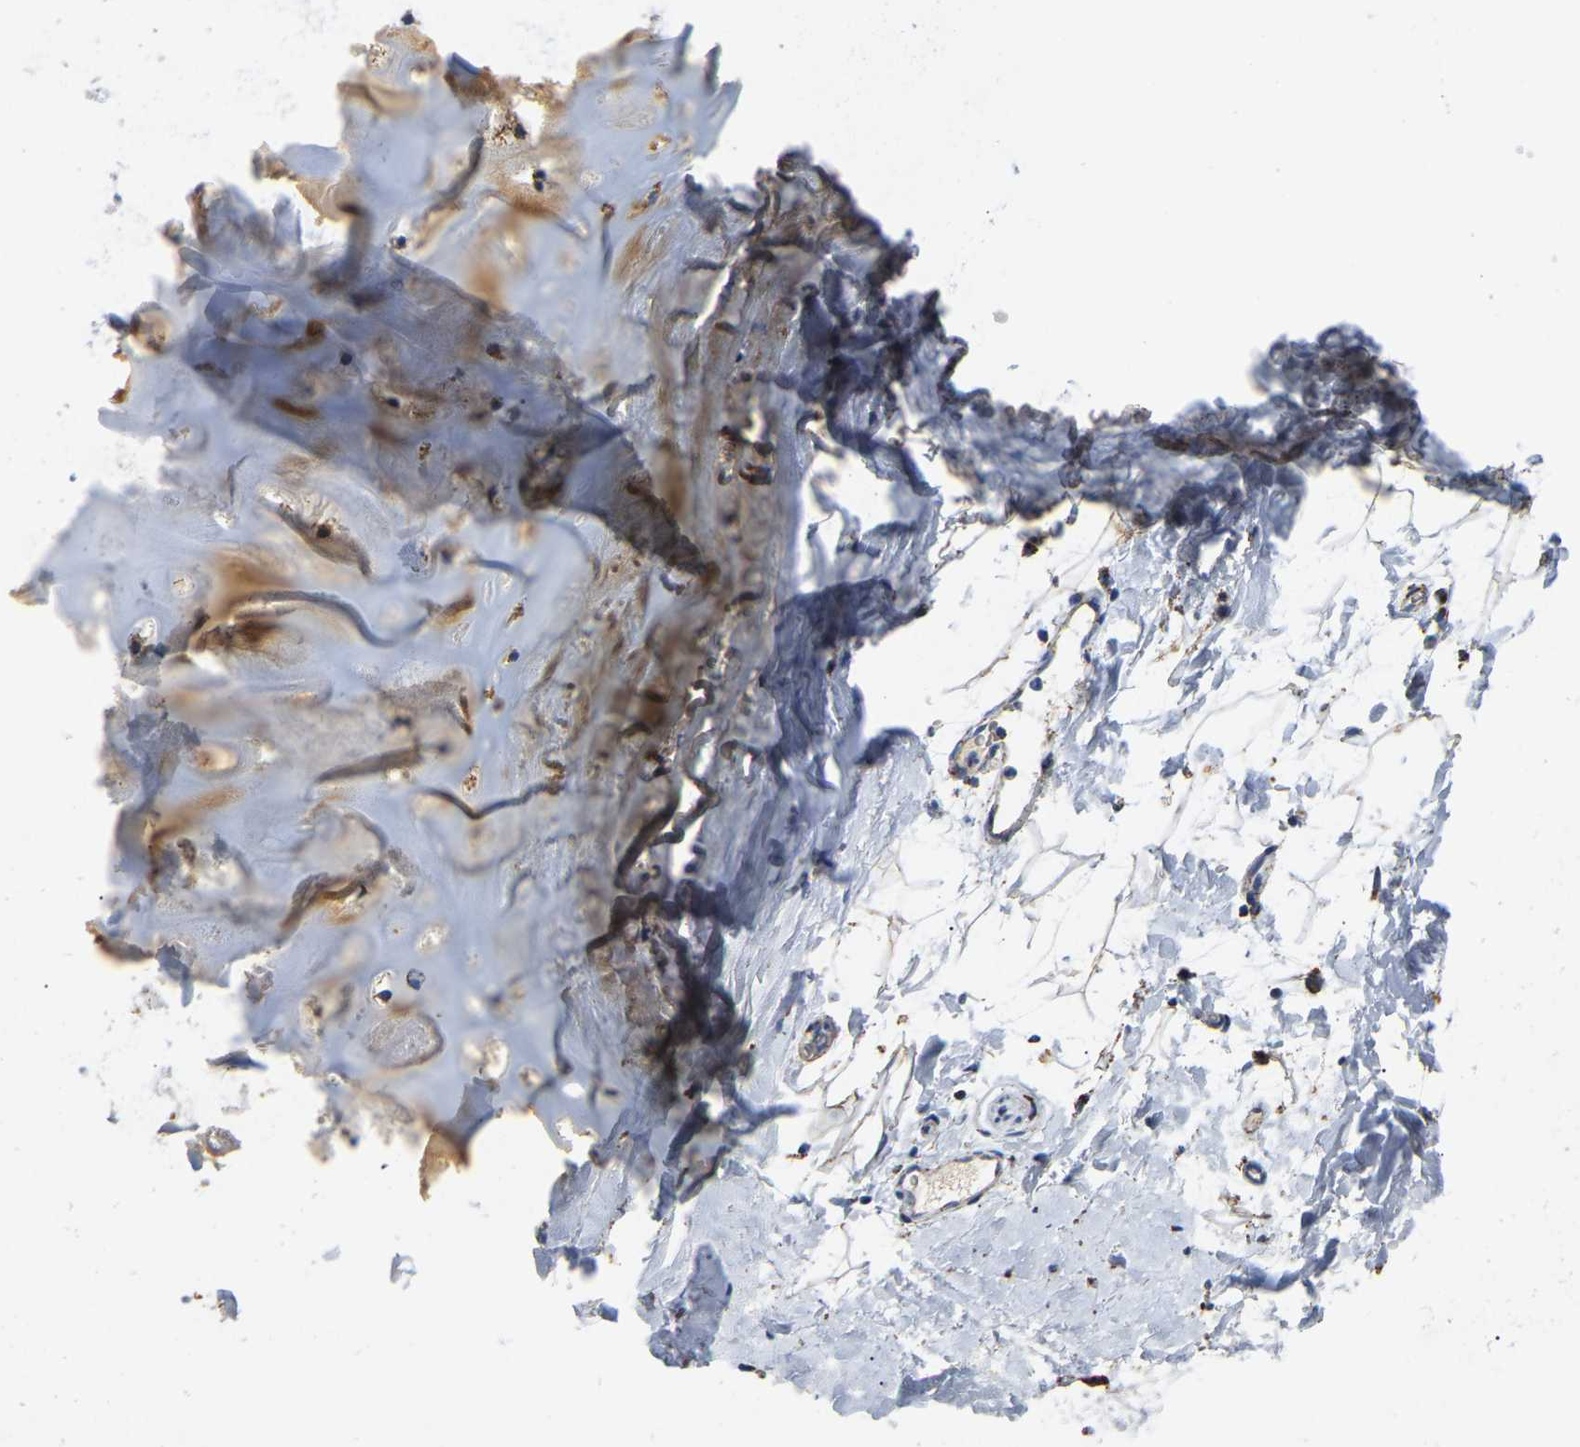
{"staining": {"intensity": "moderate", "quantity": ">75%", "location": "cytoplasmic/membranous"}, "tissue": "adipose tissue", "cell_type": "Adipocytes", "image_type": "normal", "snomed": [{"axis": "morphology", "description": "Normal tissue, NOS"}, {"axis": "topography", "description": "Cartilage tissue"}, {"axis": "topography", "description": "Bronchus"}], "caption": "This photomicrograph exhibits unremarkable adipose tissue stained with IHC to label a protein in brown. The cytoplasmic/membranous of adipocytes show moderate positivity for the protein. Nuclei are counter-stained blue.", "gene": "HIBADH", "patient": {"sex": "female", "age": 53}}